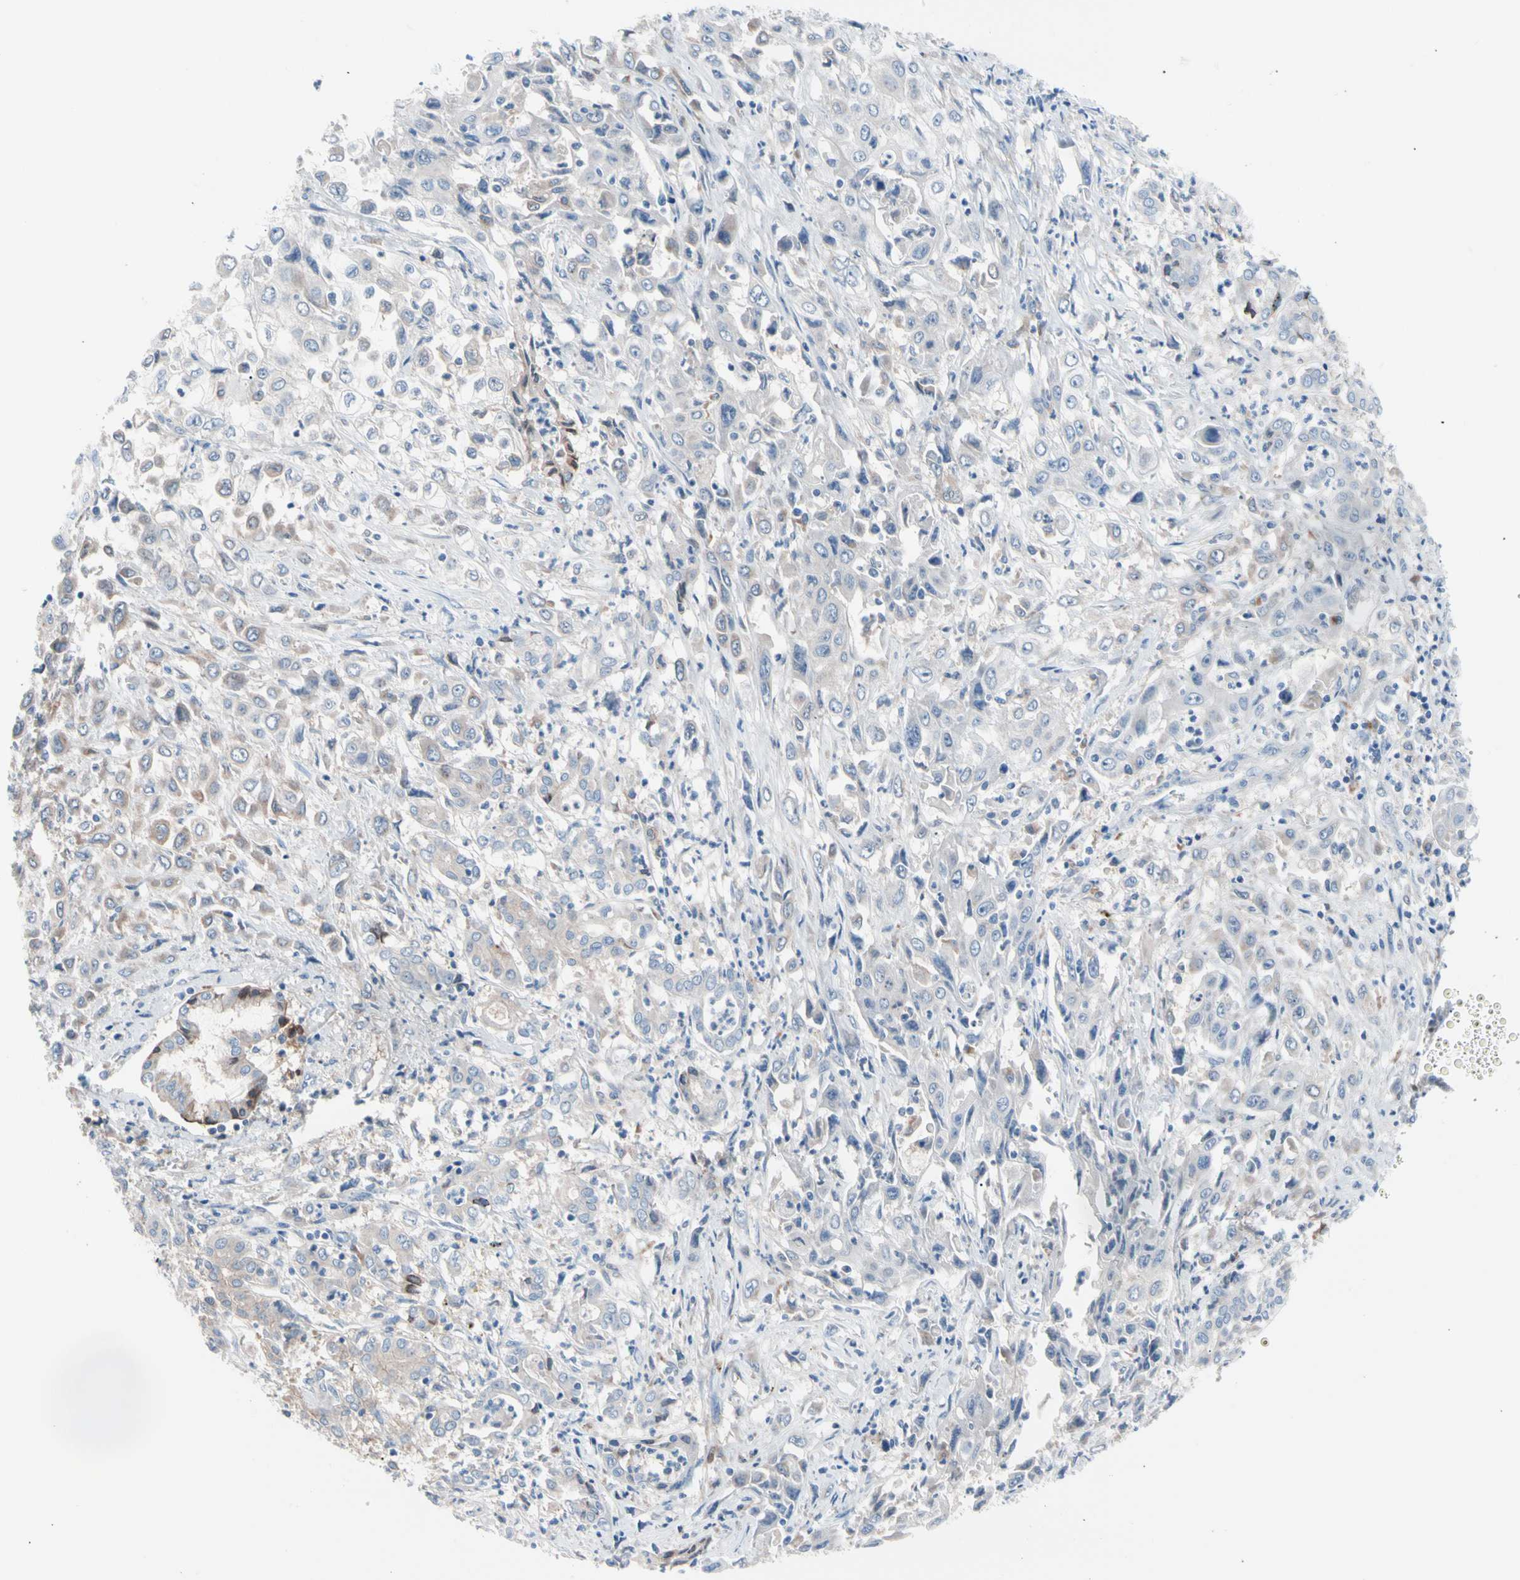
{"staining": {"intensity": "weak", "quantity": "<25%", "location": "cytoplasmic/membranous"}, "tissue": "pancreatic cancer", "cell_type": "Tumor cells", "image_type": "cancer", "snomed": [{"axis": "morphology", "description": "Adenocarcinoma, NOS"}, {"axis": "topography", "description": "Pancreas"}], "caption": "Immunohistochemistry of human pancreatic cancer displays no staining in tumor cells.", "gene": "CASQ1", "patient": {"sex": "male", "age": 70}}